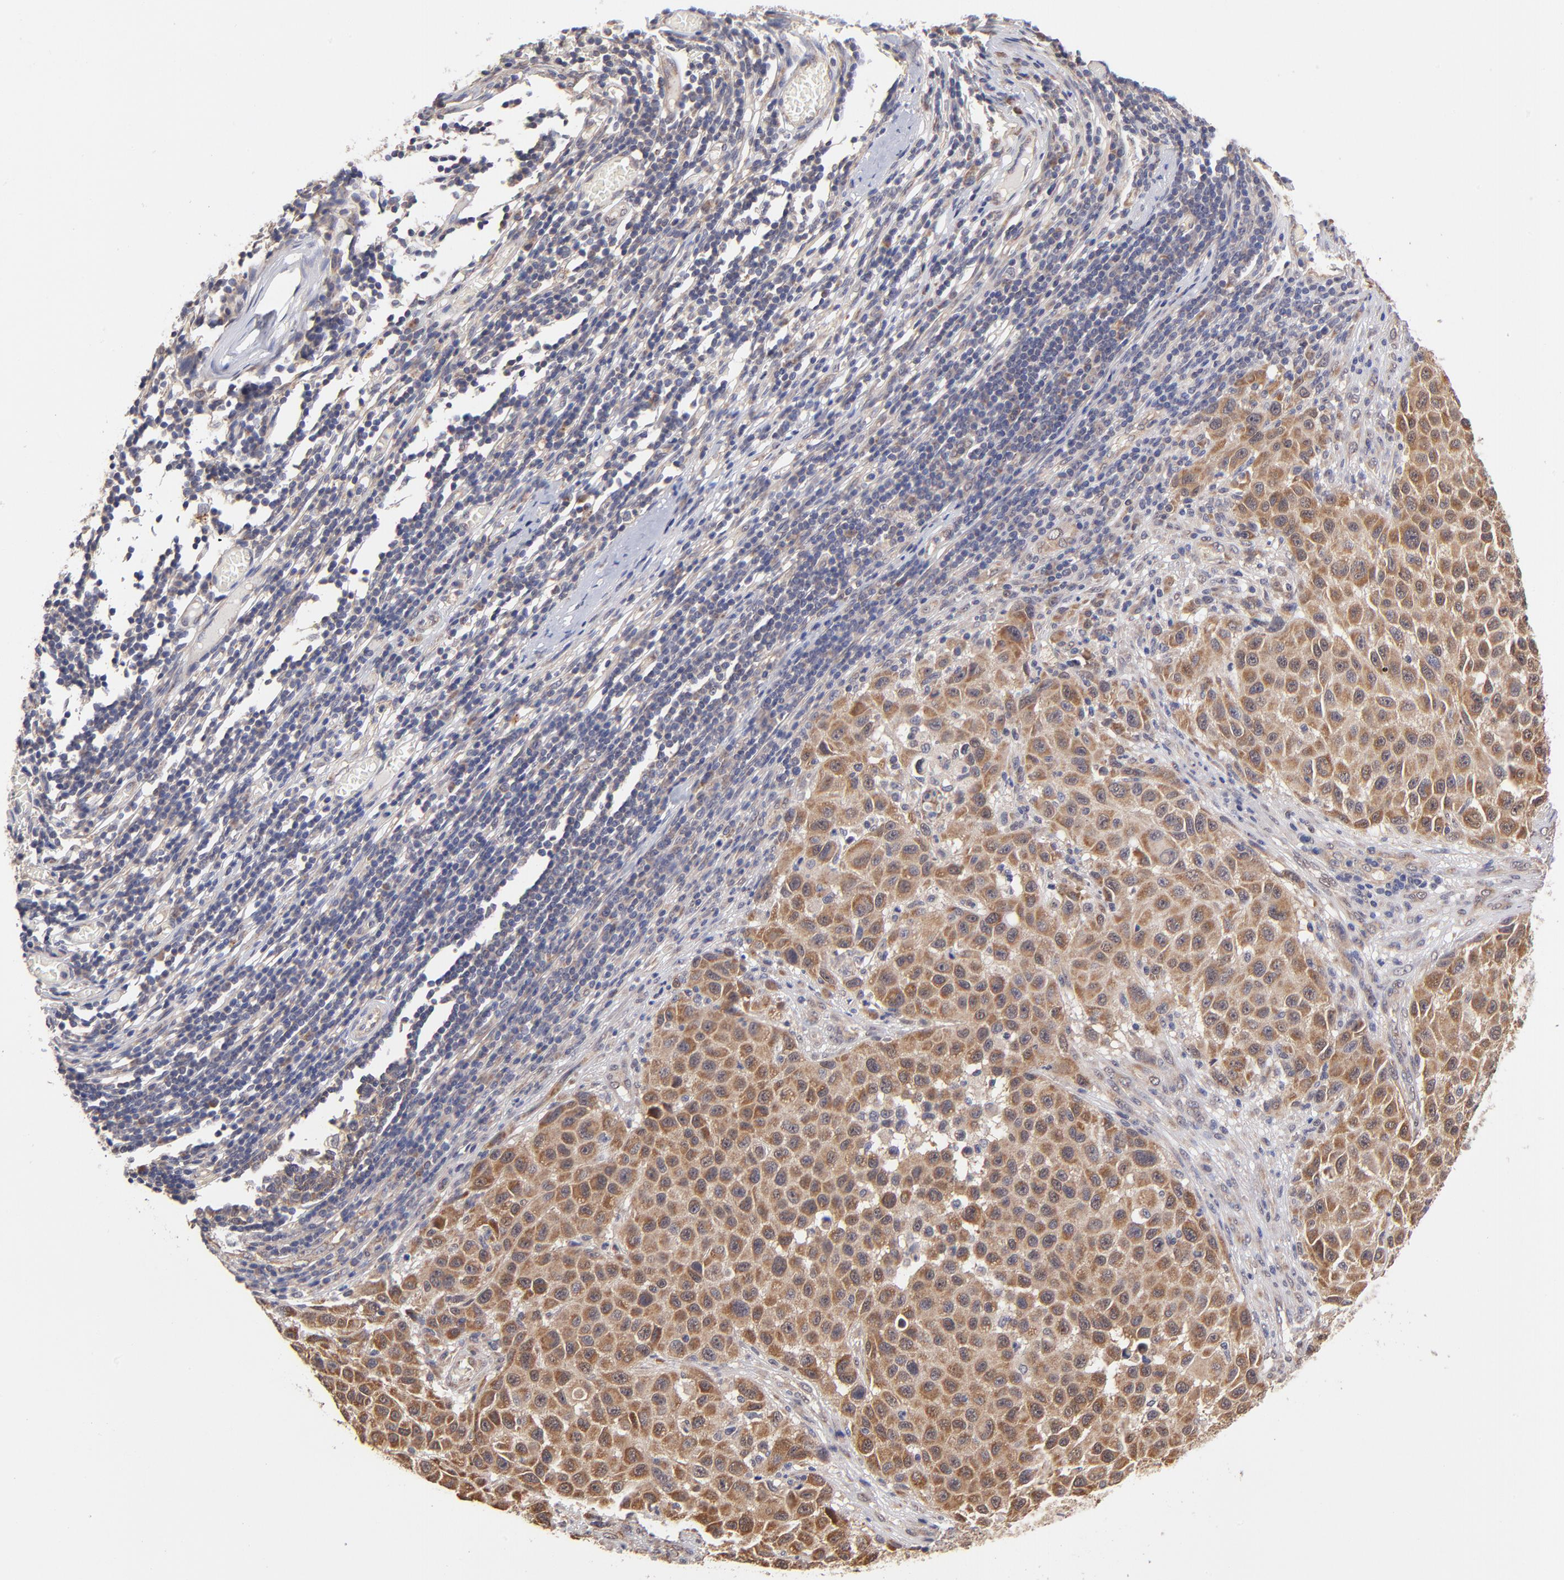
{"staining": {"intensity": "strong", "quantity": ">75%", "location": "cytoplasmic/membranous"}, "tissue": "melanoma", "cell_type": "Tumor cells", "image_type": "cancer", "snomed": [{"axis": "morphology", "description": "Malignant melanoma, Metastatic site"}, {"axis": "topography", "description": "Lymph node"}], "caption": "A brown stain shows strong cytoplasmic/membranous positivity of a protein in malignant melanoma (metastatic site) tumor cells. The staining was performed using DAB (3,3'-diaminobenzidine) to visualize the protein expression in brown, while the nuclei were stained in blue with hematoxylin (Magnification: 20x).", "gene": "UBE2H", "patient": {"sex": "male", "age": 61}}